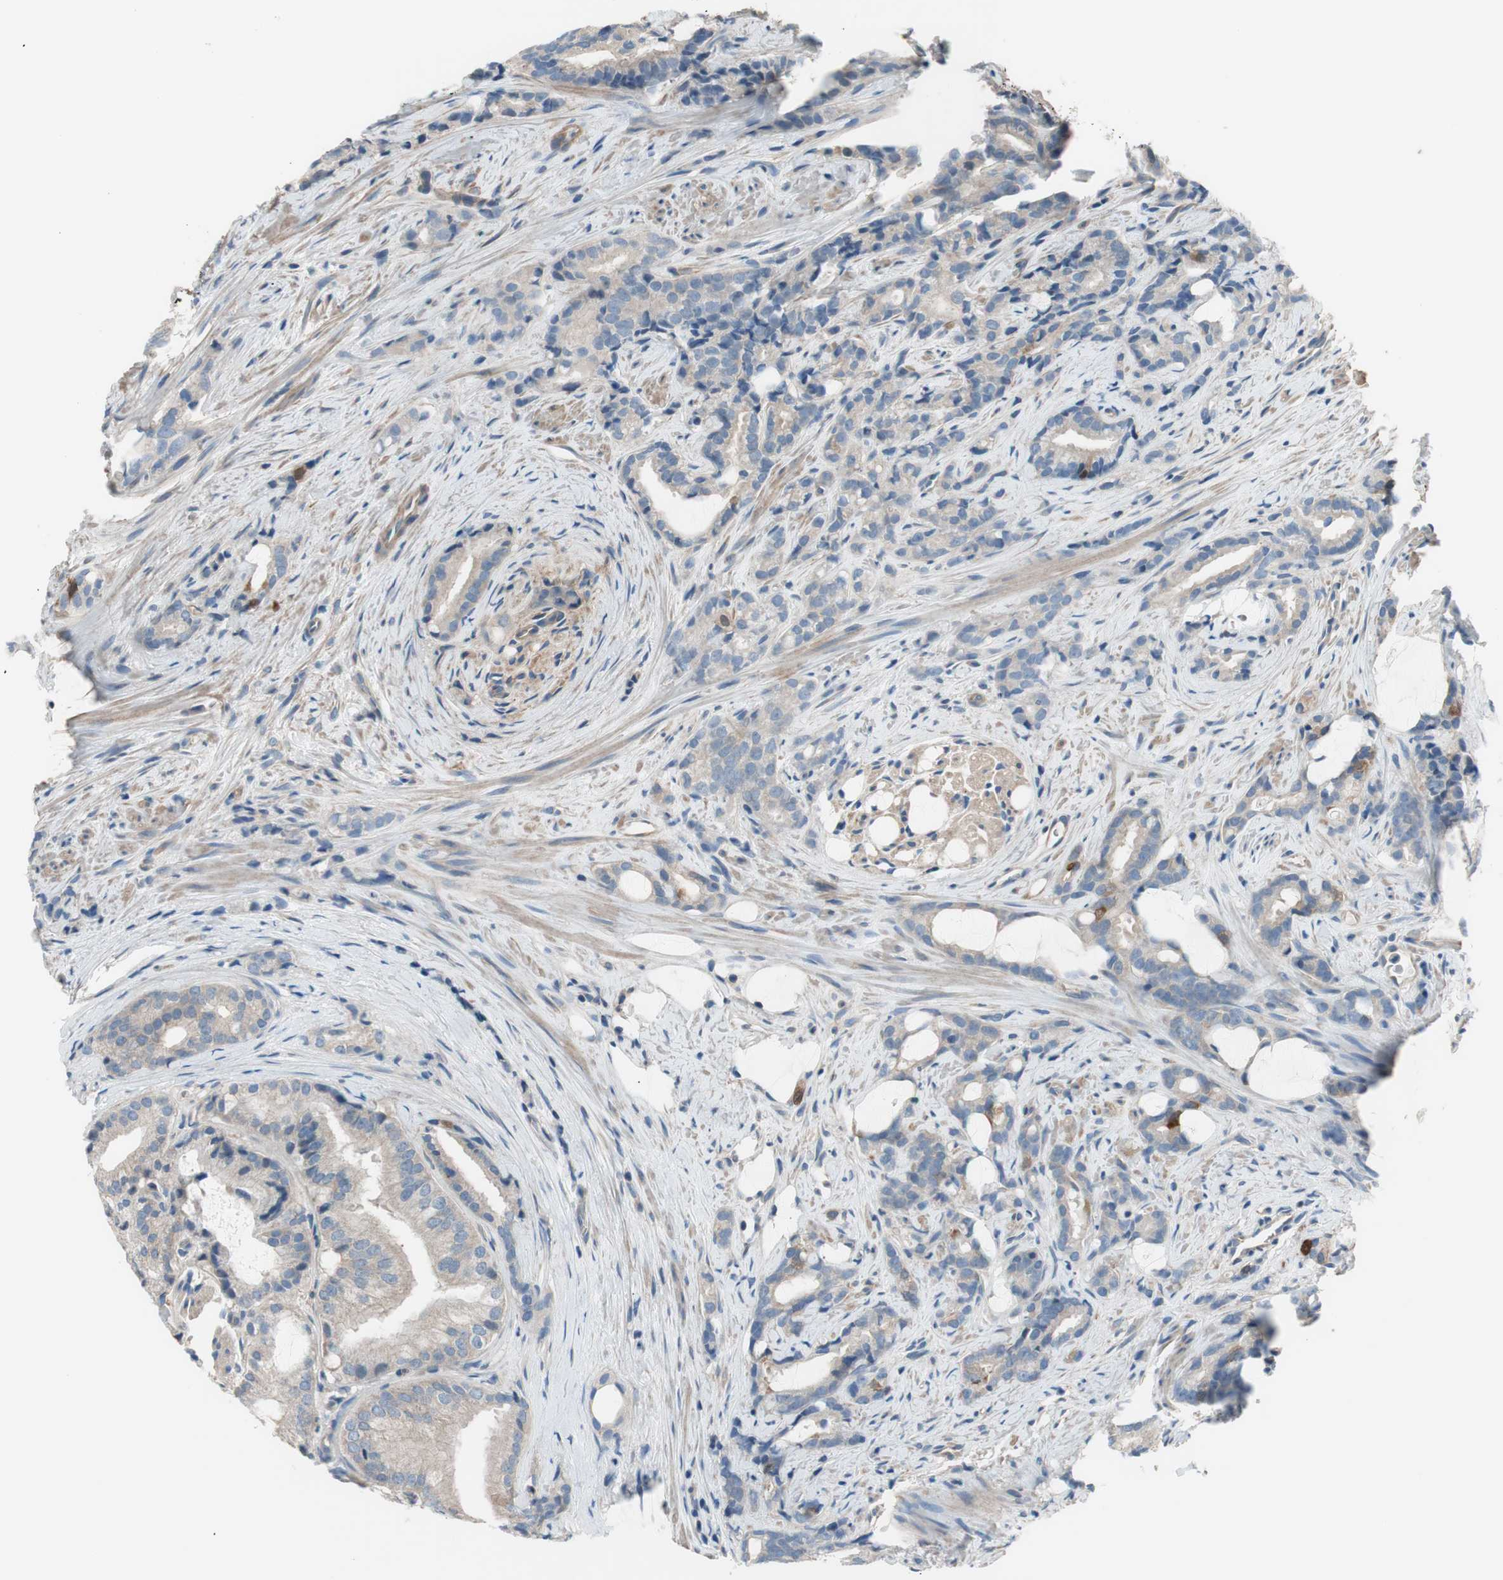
{"staining": {"intensity": "weak", "quantity": ">75%", "location": "cytoplasmic/membranous"}, "tissue": "prostate cancer", "cell_type": "Tumor cells", "image_type": "cancer", "snomed": [{"axis": "morphology", "description": "Adenocarcinoma, Low grade"}, {"axis": "topography", "description": "Prostate"}], "caption": "Low-grade adenocarcinoma (prostate) stained for a protein exhibits weak cytoplasmic/membranous positivity in tumor cells.", "gene": "CALML3", "patient": {"sex": "male", "age": 58}}